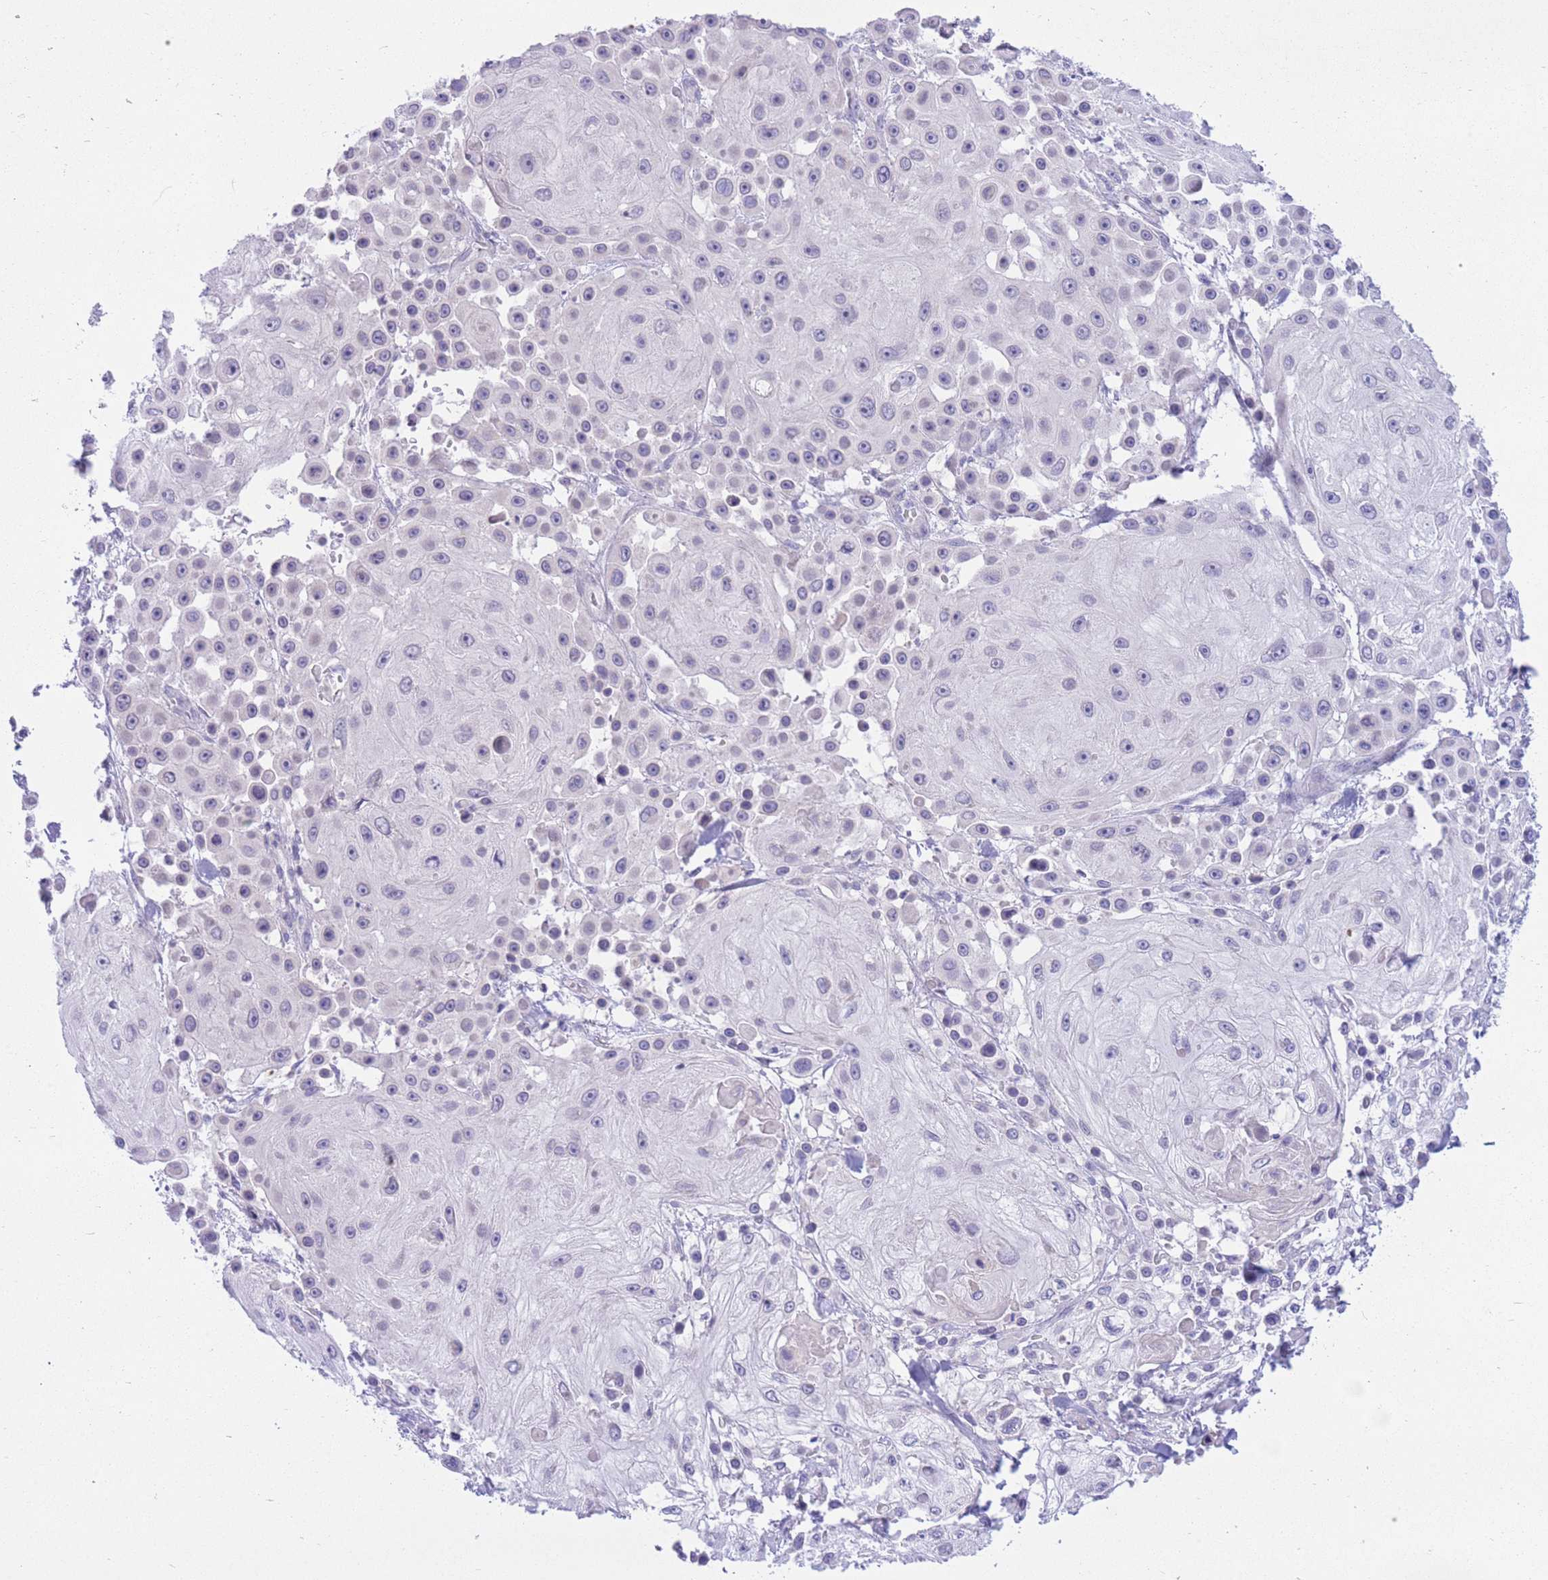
{"staining": {"intensity": "negative", "quantity": "none", "location": "none"}, "tissue": "skin cancer", "cell_type": "Tumor cells", "image_type": "cancer", "snomed": [{"axis": "morphology", "description": "Squamous cell carcinoma, NOS"}, {"axis": "topography", "description": "Skin"}], "caption": "IHC histopathology image of neoplastic tissue: skin cancer (squamous cell carcinoma) stained with DAB (3,3'-diaminobenzidine) reveals no significant protein positivity in tumor cells.", "gene": "RPL39L", "patient": {"sex": "male", "age": 67}}